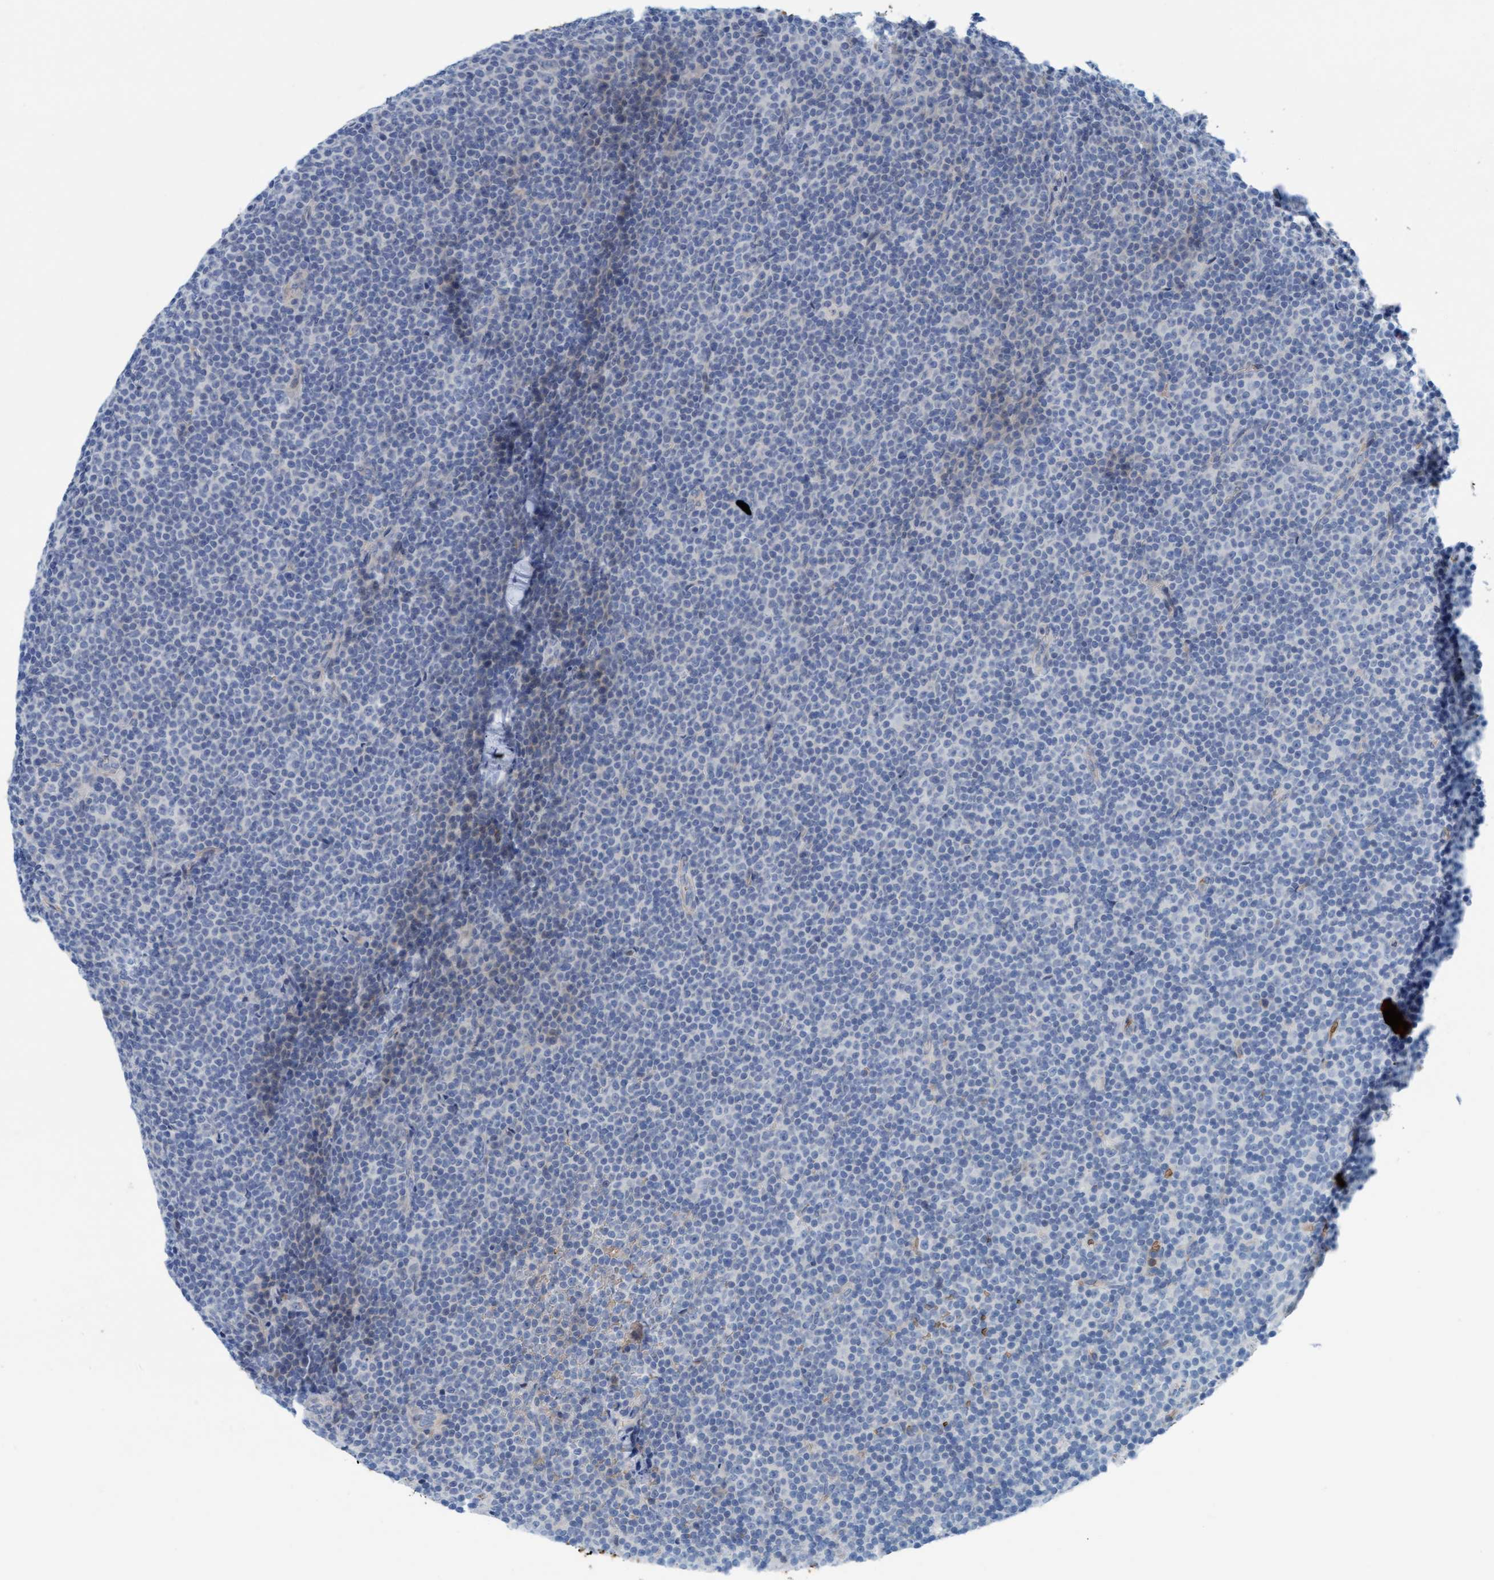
{"staining": {"intensity": "negative", "quantity": "none", "location": "none"}, "tissue": "lymphoma", "cell_type": "Tumor cells", "image_type": "cancer", "snomed": [{"axis": "morphology", "description": "Malignant lymphoma, non-Hodgkin's type, Low grade"}, {"axis": "topography", "description": "Lymph node"}], "caption": "A micrograph of human malignant lymphoma, non-Hodgkin's type (low-grade) is negative for staining in tumor cells. (Brightfield microscopy of DAB immunohistochemistry at high magnification).", "gene": "P2RX5", "patient": {"sex": "female", "age": 67}}